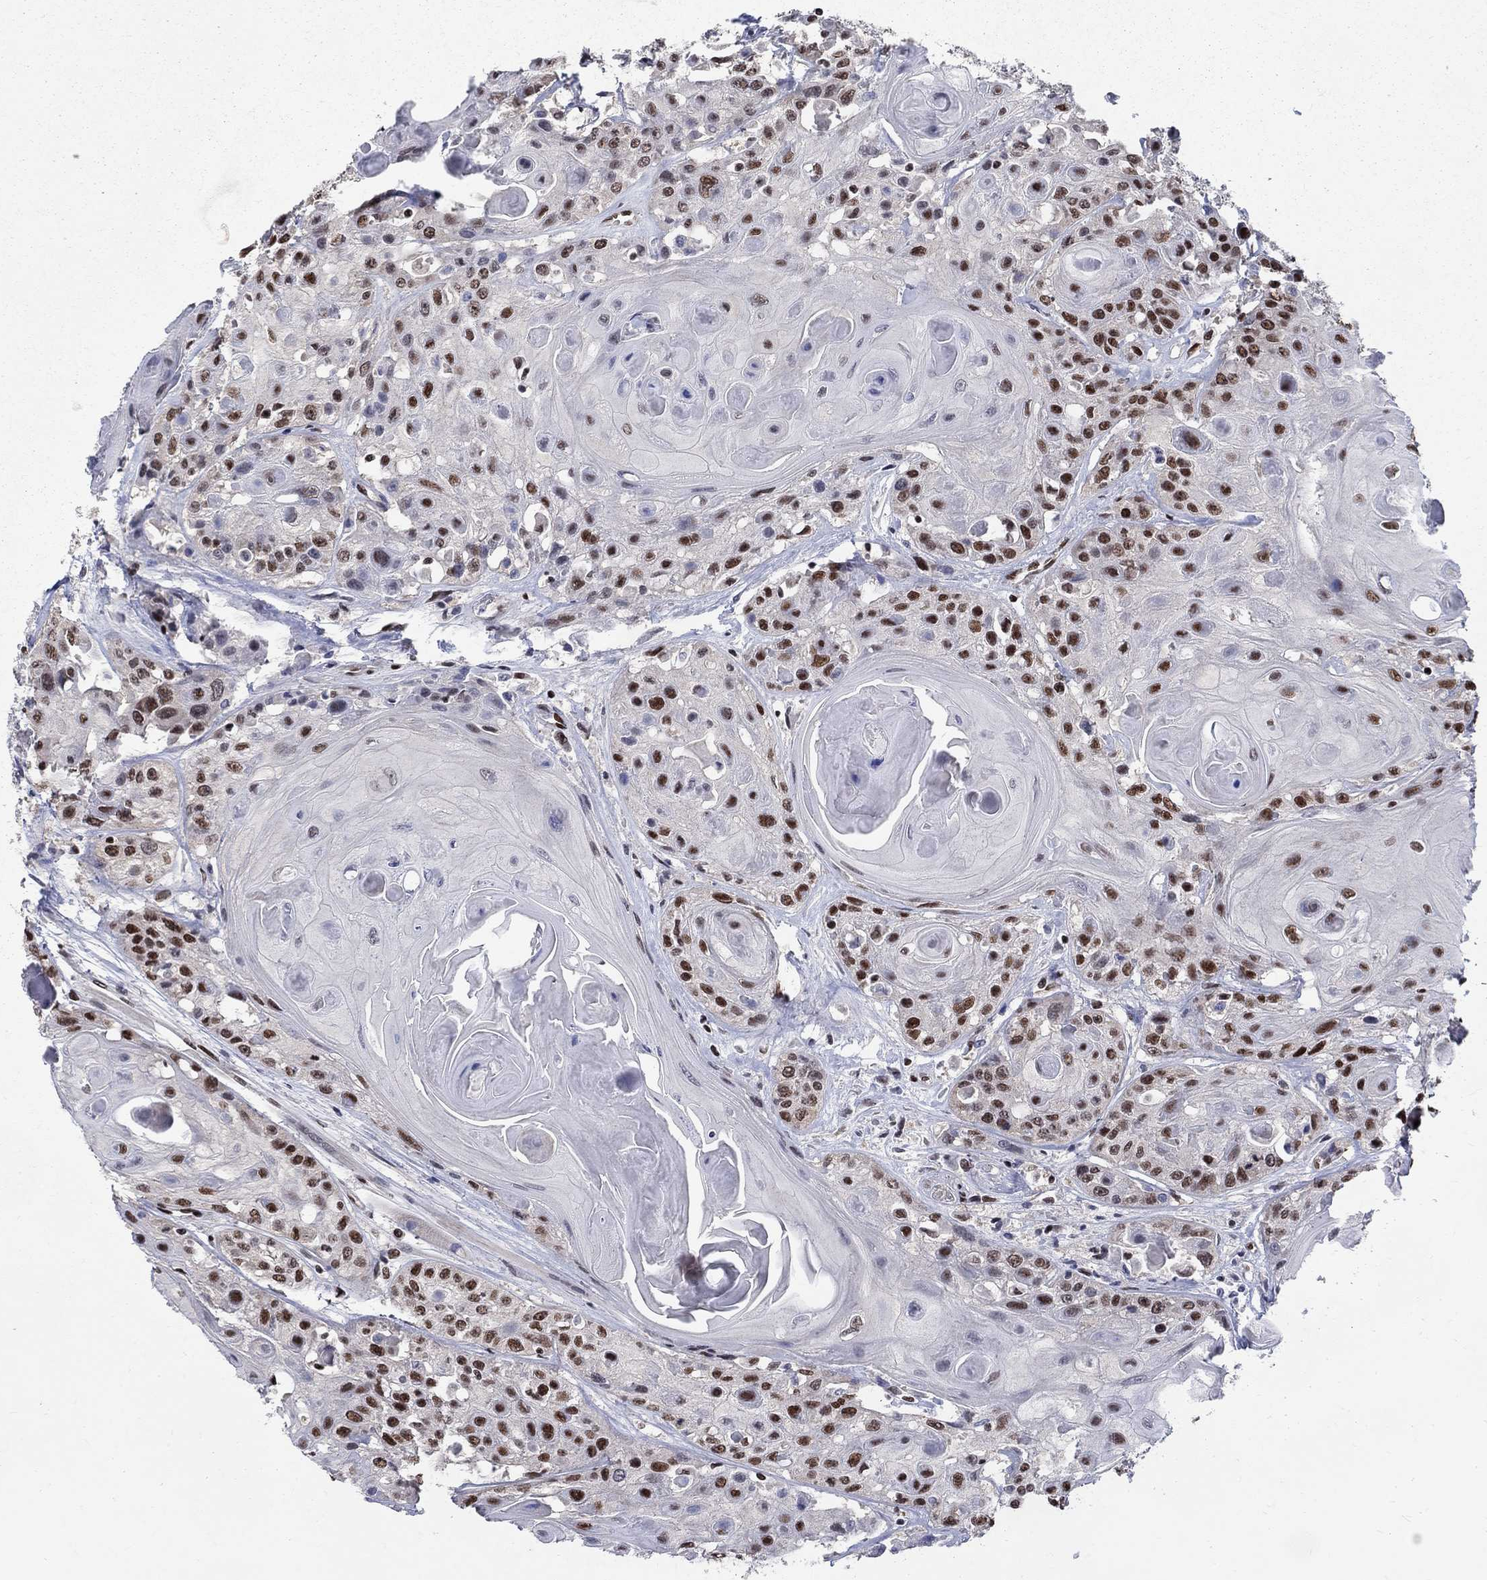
{"staining": {"intensity": "strong", "quantity": "25%-75%", "location": "nuclear"}, "tissue": "head and neck cancer", "cell_type": "Tumor cells", "image_type": "cancer", "snomed": [{"axis": "morphology", "description": "Squamous cell carcinoma, NOS"}, {"axis": "topography", "description": "Head-Neck"}], "caption": "This micrograph displays immunohistochemistry (IHC) staining of human head and neck squamous cell carcinoma, with high strong nuclear positivity in approximately 25%-75% of tumor cells.", "gene": "FBXO16", "patient": {"sex": "female", "age": 59}}